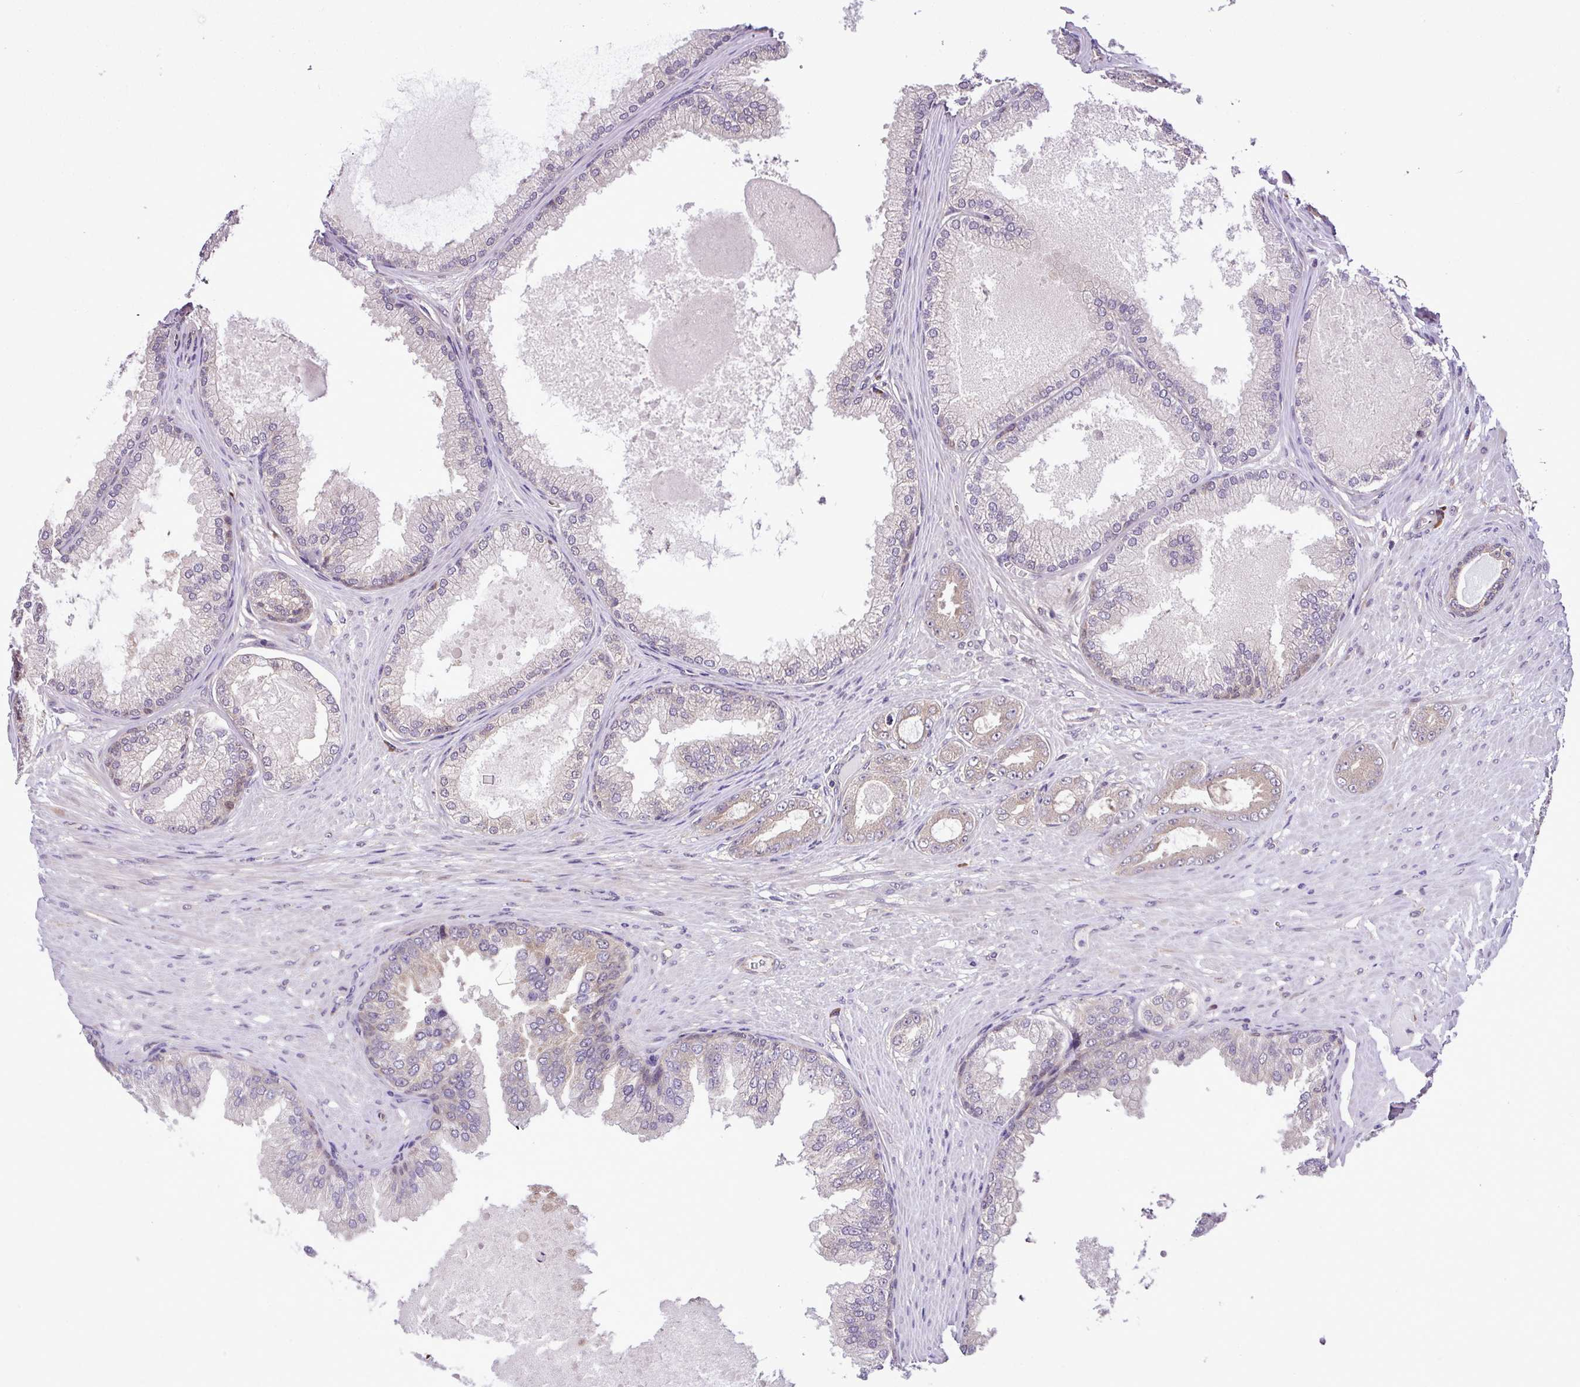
{"staining": {"intensity": "weak", "quantity": "25%-75%", "location": "cytoplasmic/membranous"}, "tissue": "prostate cancer", "cell_type": "Tumor cells", "image_type": "cancer", "snomed": [{"axis": "morphology", "description": "Adenocarcinoma, Low grade"}, {"axis": "topography", "description": "Prostate"}], "caption": "Immunohistochemical staining of human adenocarcinoma (low-grade) (prostate) reveals low levels of weak cytoplasmic/membranous positivity in approximately 25%-75% of tumor cells.", "gene": "DLGAP4", "patient": {"sex": "male", "age": 63}}